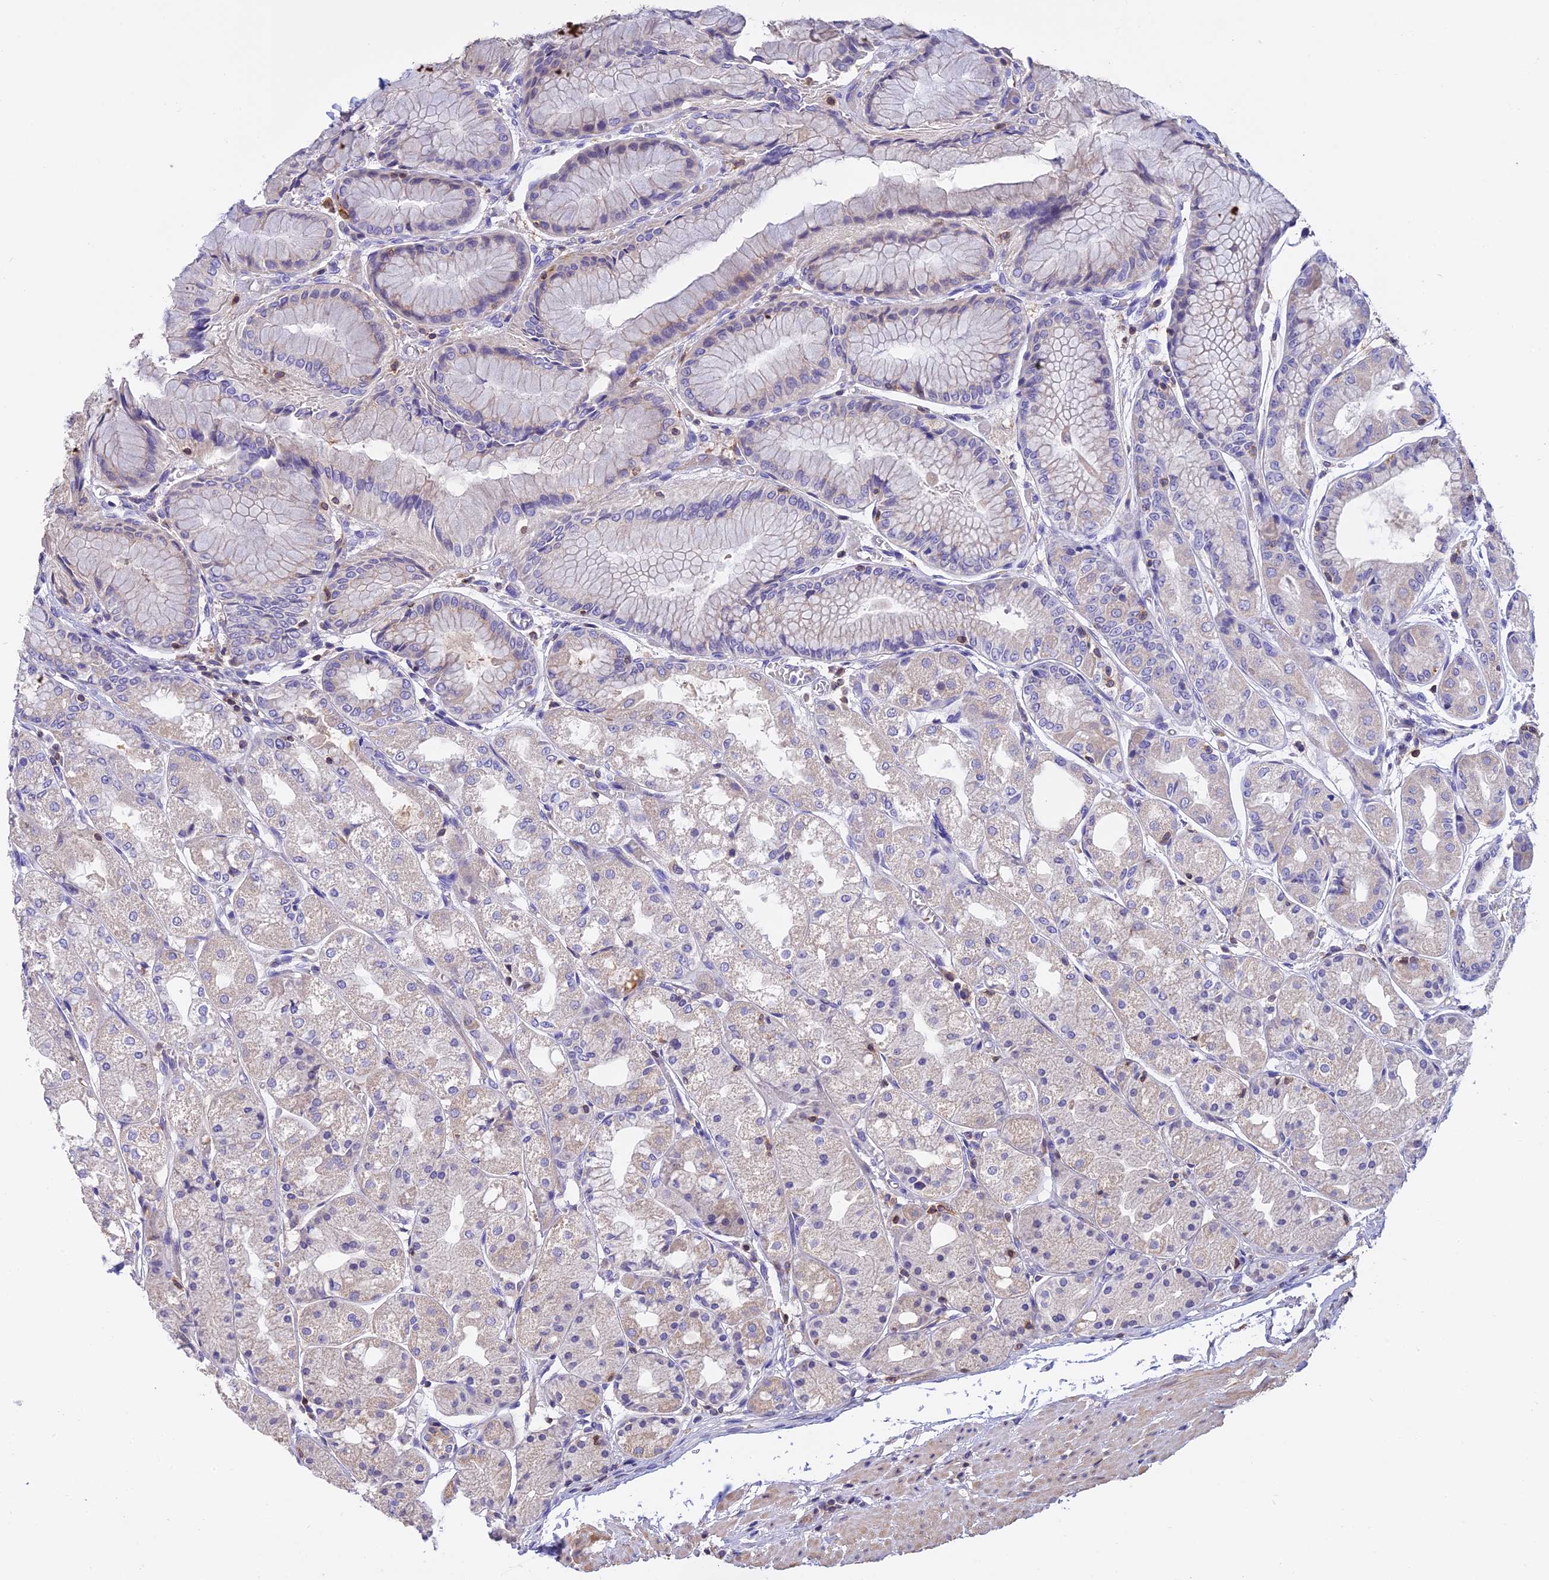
{"staining": {"intensity": "negative", "quantity": "none", "location": "none"}, "tissue": "stomach", "cell_type": "Glandular cells", "image_type": "normal", "snomed": [{"axis": "morphology", "description": "Normal tissue, NOS"}, {"axis": "topography", "description": "Stomach, upper"}], "caption": "DAB immunohistochemical staining of normal stomach demonstrates no significant staining in glandular cells.", "gene": "LPXN", "patient": {"sex": "male", "age": 72}}